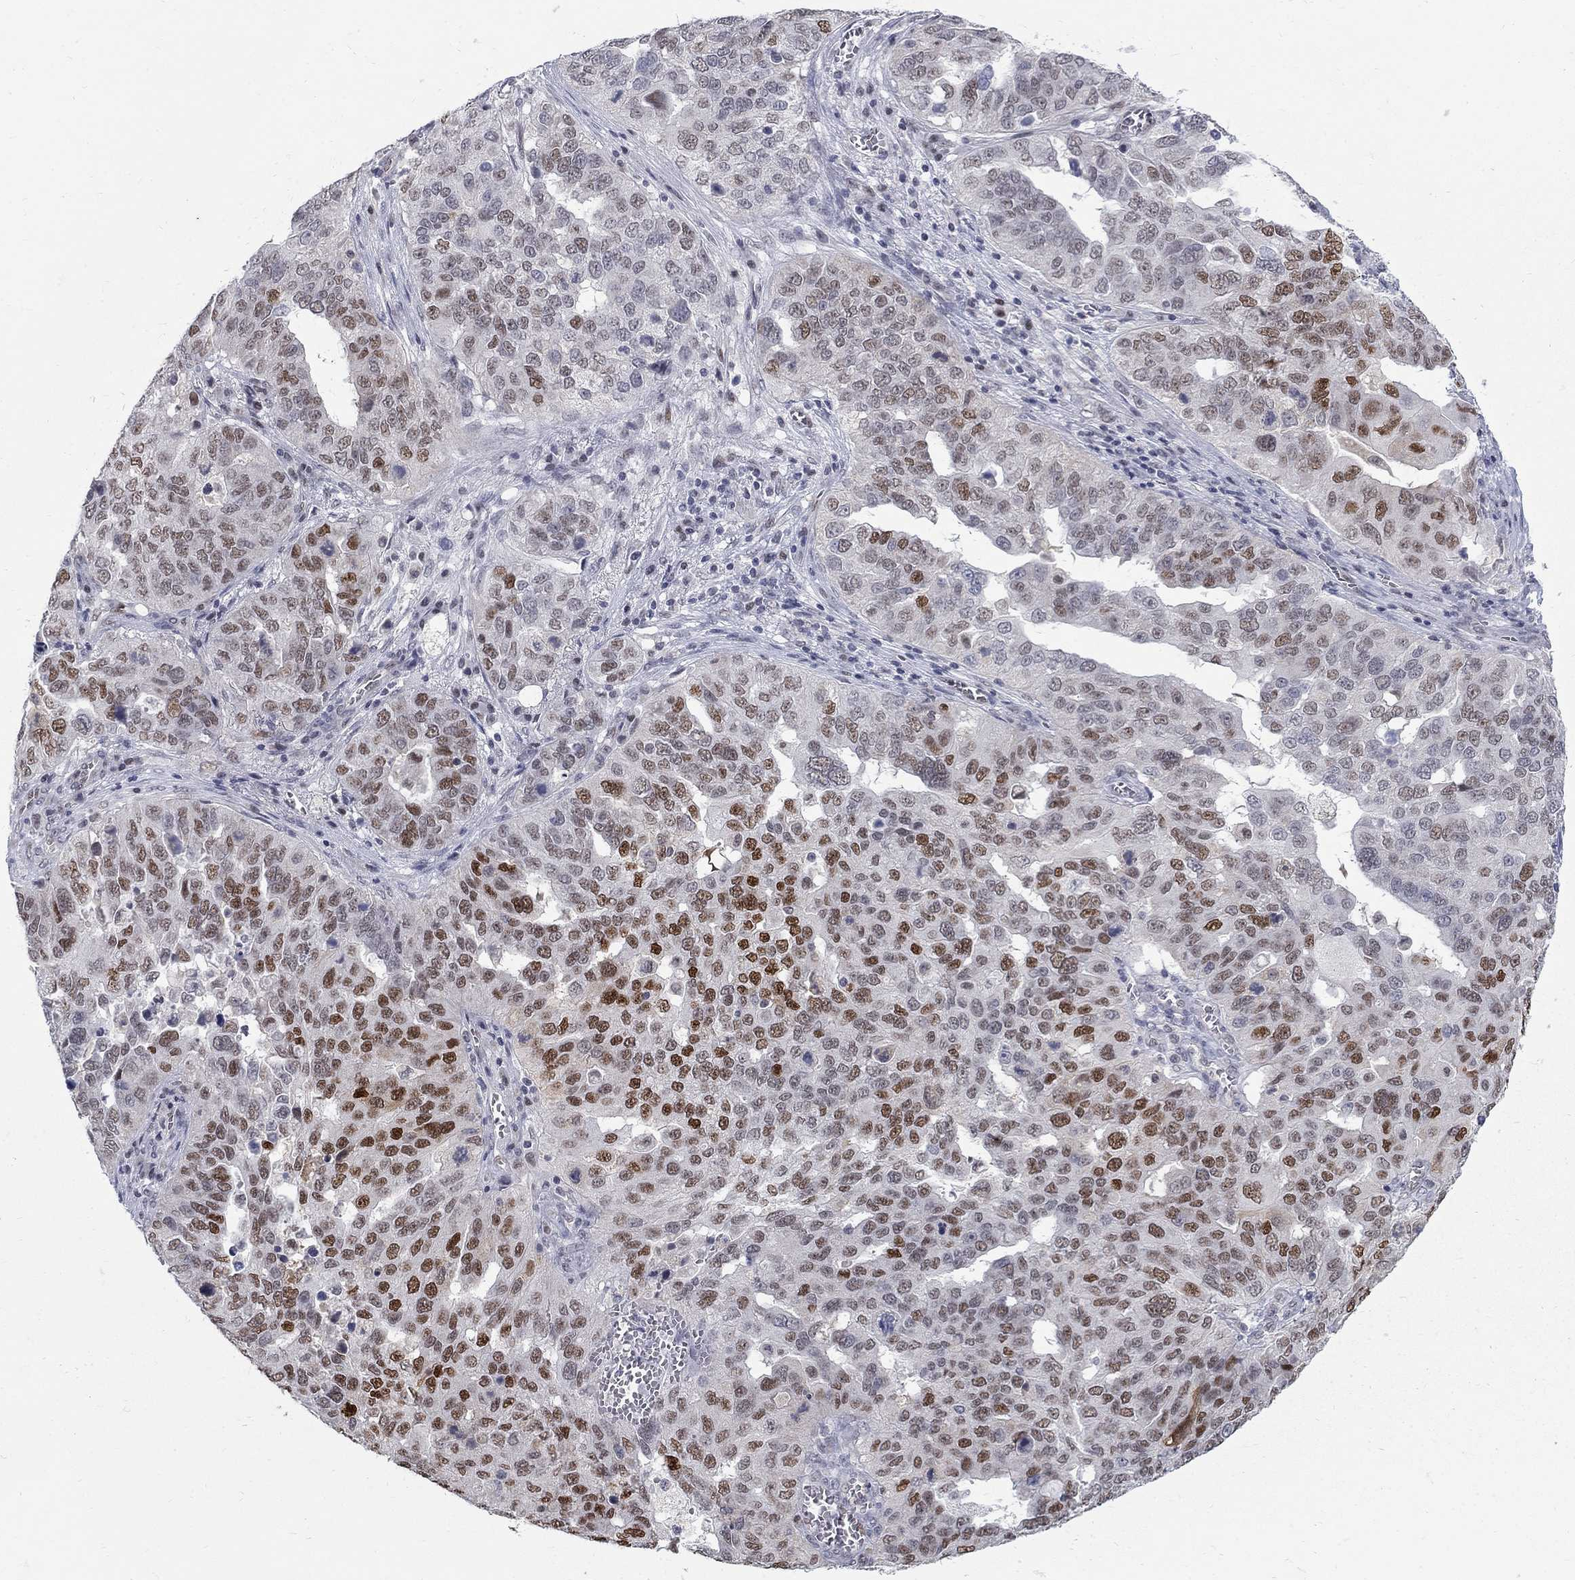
{"staining": {"intensity": "strong", "quantity": "<25%", "location": "nuclear"}, "tissue": "ovarian cancer", "cell_type": "Tumor cells", "image_type": "cancer", "snomed": [{"axis": "morphology", "description": "Carcinoma, endometroid"}, {"axis": "topography", "description": "Soft tissue"}, {"axis": "topography", "description": "Ovary"}], "caption": "There is medium levels of strong nuclear staining in tumor cells of endometroid carcinoma (ovarian), as demonstrated by immunohistochemical staining (brown color).", "gene": "GCFC2", "patient": {"sex": "female", "age": 52}}